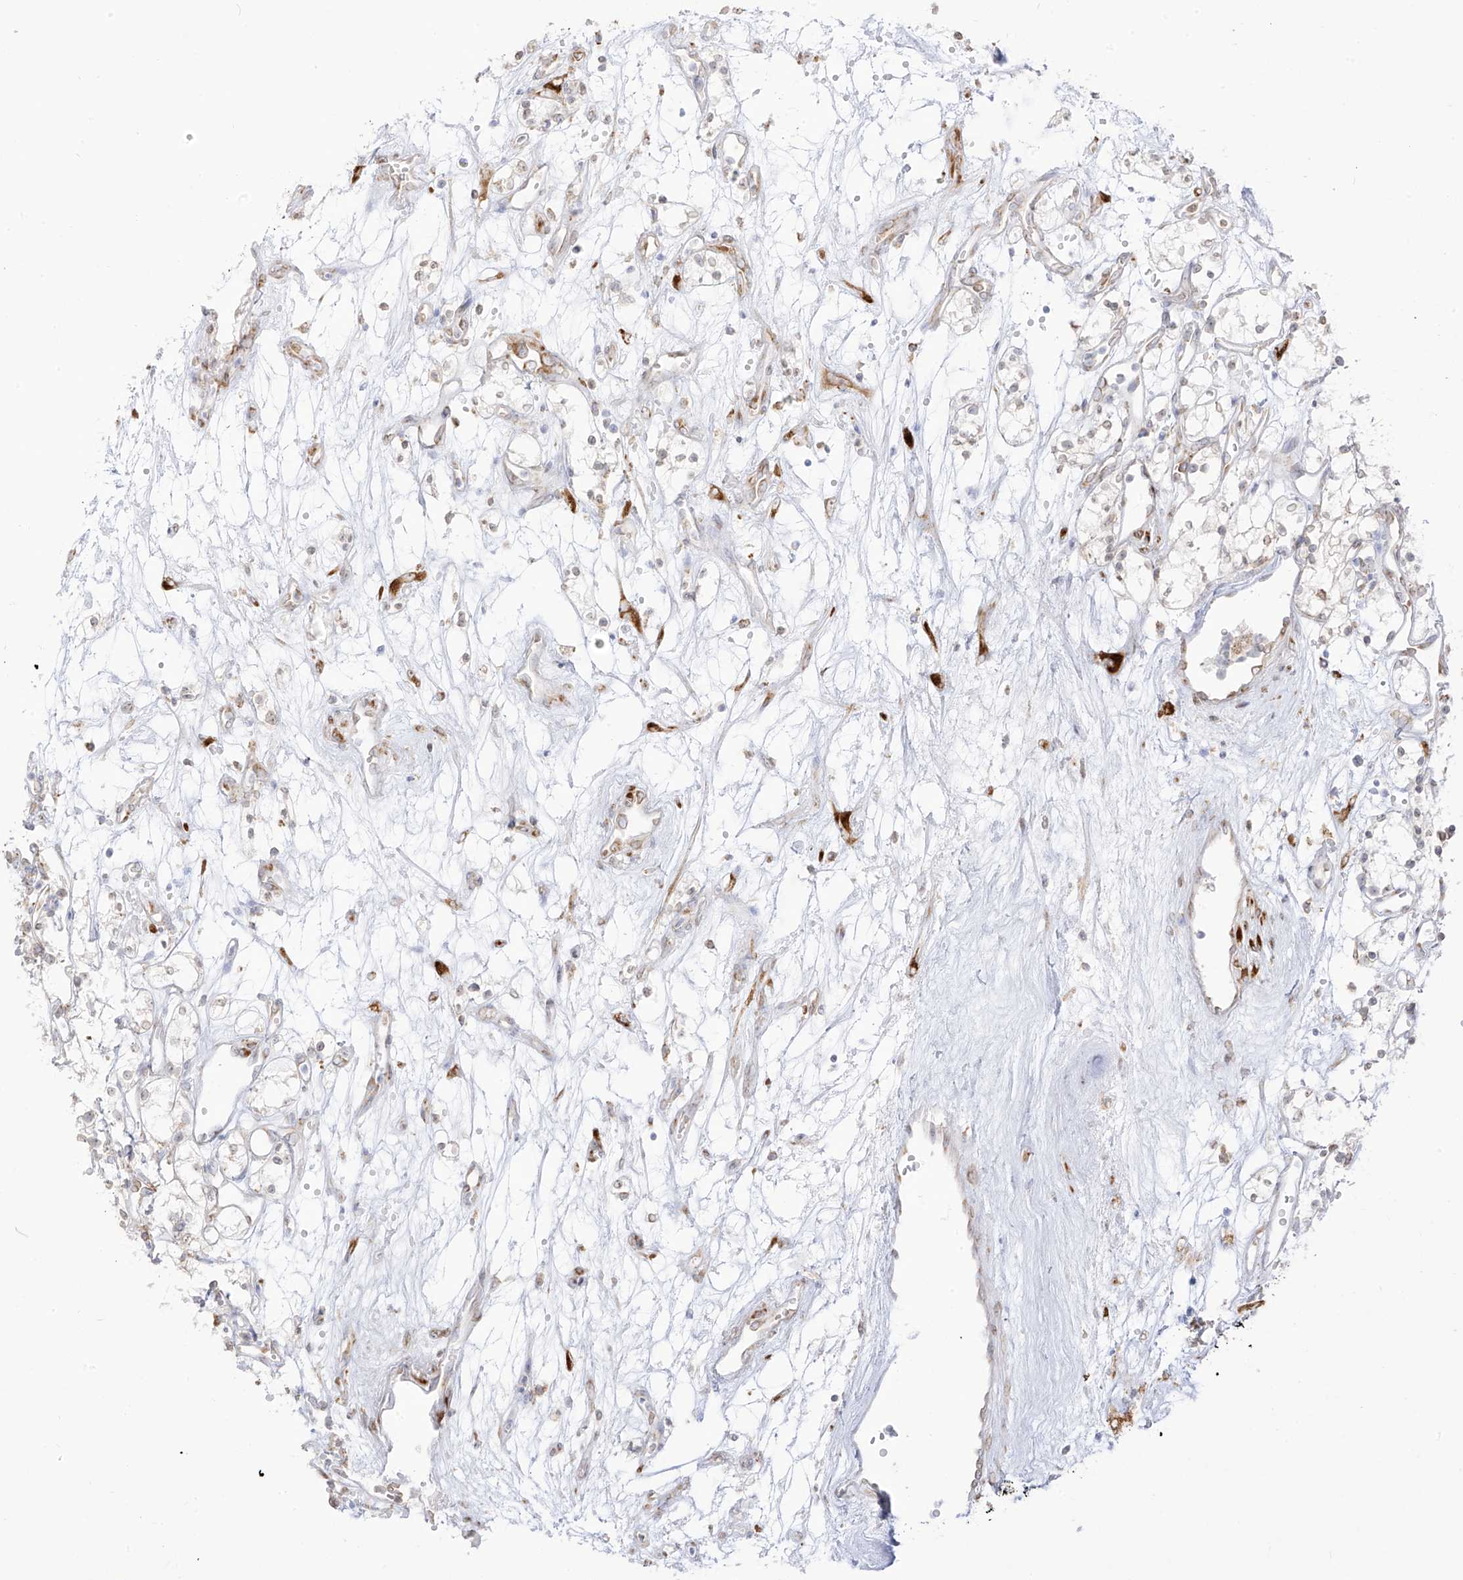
{"staining": {"intensity": "negative", "quantity": "none", "location": "none"}, "tissue": "renal cancer", "cell_type": "Tumor cells", "image_type": "cancer", "snomed": [{"axis": "morphology", "description": "Adenocarcinoma, NOS"}, {"axis": "topography", "description": "Kidney"}], "caption": "A high-resolution image shows IHC staining of renal cancer (adenocarcinoma), which exhibits no significant staining in tumor cells. The staining is performed using DAB brown chromogen with nuclei counter-stained in using hematoxylin.", "gene": "LRRC59", "patient": {"sex": "male", "age": 59}}